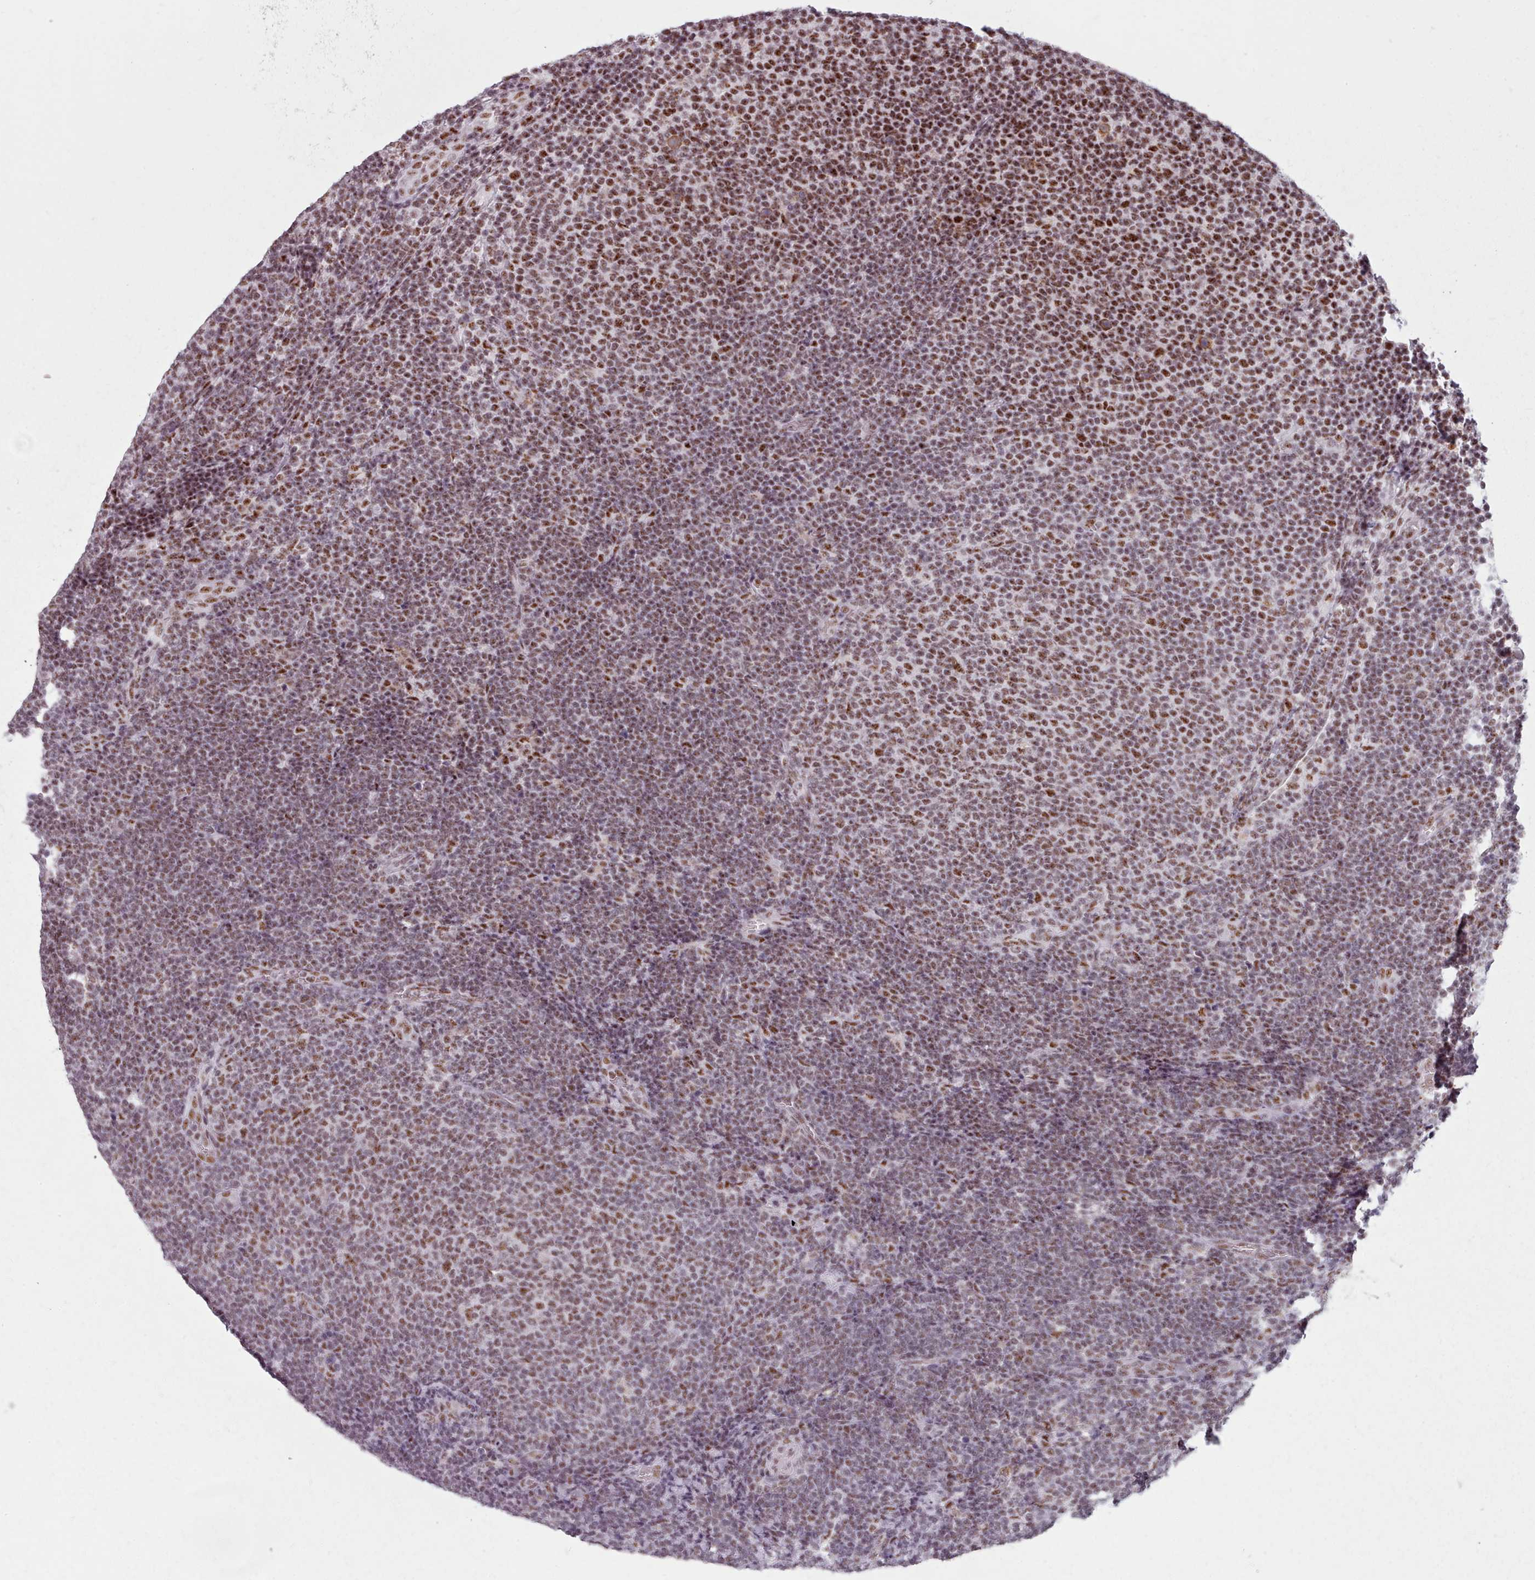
{"staining": {"intensity": "strong", "quantity": ">75%", "location": "nuclear"}, "tissue": "lymphoma", "cell_type": "Tumor cells", "image_type": "cancer", "snomed": [{"axis": "morphology", "description": "Malignant lymphoma, non-Hodgkin's type, Low grade"}, {"axis": "topography", "description": "Lymph node"}], "caption": "The micrograph displays immunohistochemical staining of lymphoma. There is strong nuclear positivity is appreciated in about >75% of tumor cells. (DAB IHC with brightfield microscopy, high magnification).", "gene": "SRRM1", "patient": {"sex": "male", "age": 66}}